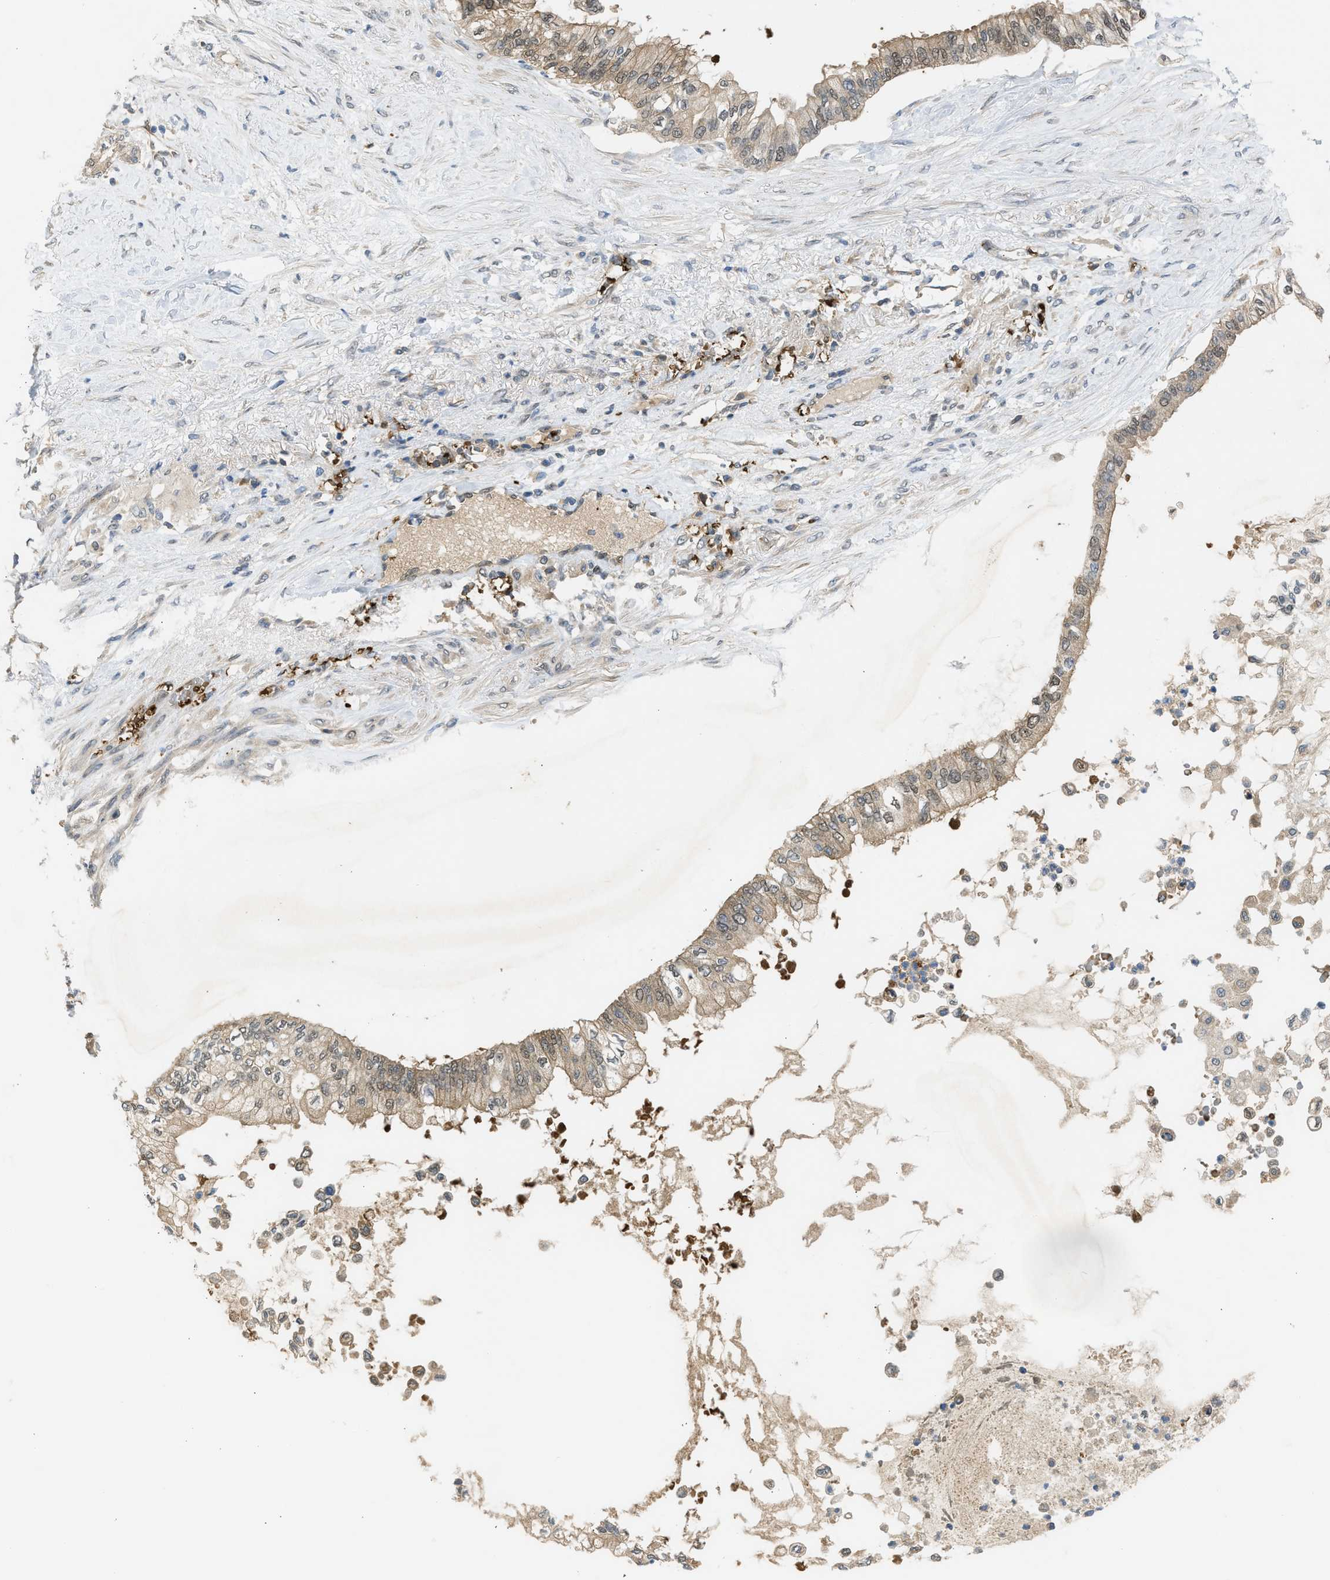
{"staining": {"intensity": "weak", "quantity": ">75%", "location": "cytoplasmic/membranous"}, "tissue": "pancreatic cancer", "cell_type": "Tumor cells", "image_type": "cancer", "snomed": [{"axis": "morphology", "description": "Normal tissue, NOS"}, {"axis": "morphology", "description": "Adenocarcinoma, NOS"}, {"axis": "topography", "description": "Pancreas"}, {"axis": "topography", "description": "Duodenum"}], "caption": "Immunohistochemistry photomicrograph of neoplastic tissue: human adenocarcinoma (pancreatic) stained using immunohistochemistry (IHC) exhibits low levels of weak protein expression localized specifically in the cytoplasmic/membranous of tumor cells, appearing as a cytoplasmic/membranous brown color.", "gene": "MAPK7", "patient": {"sex": "female", "age": 60}}